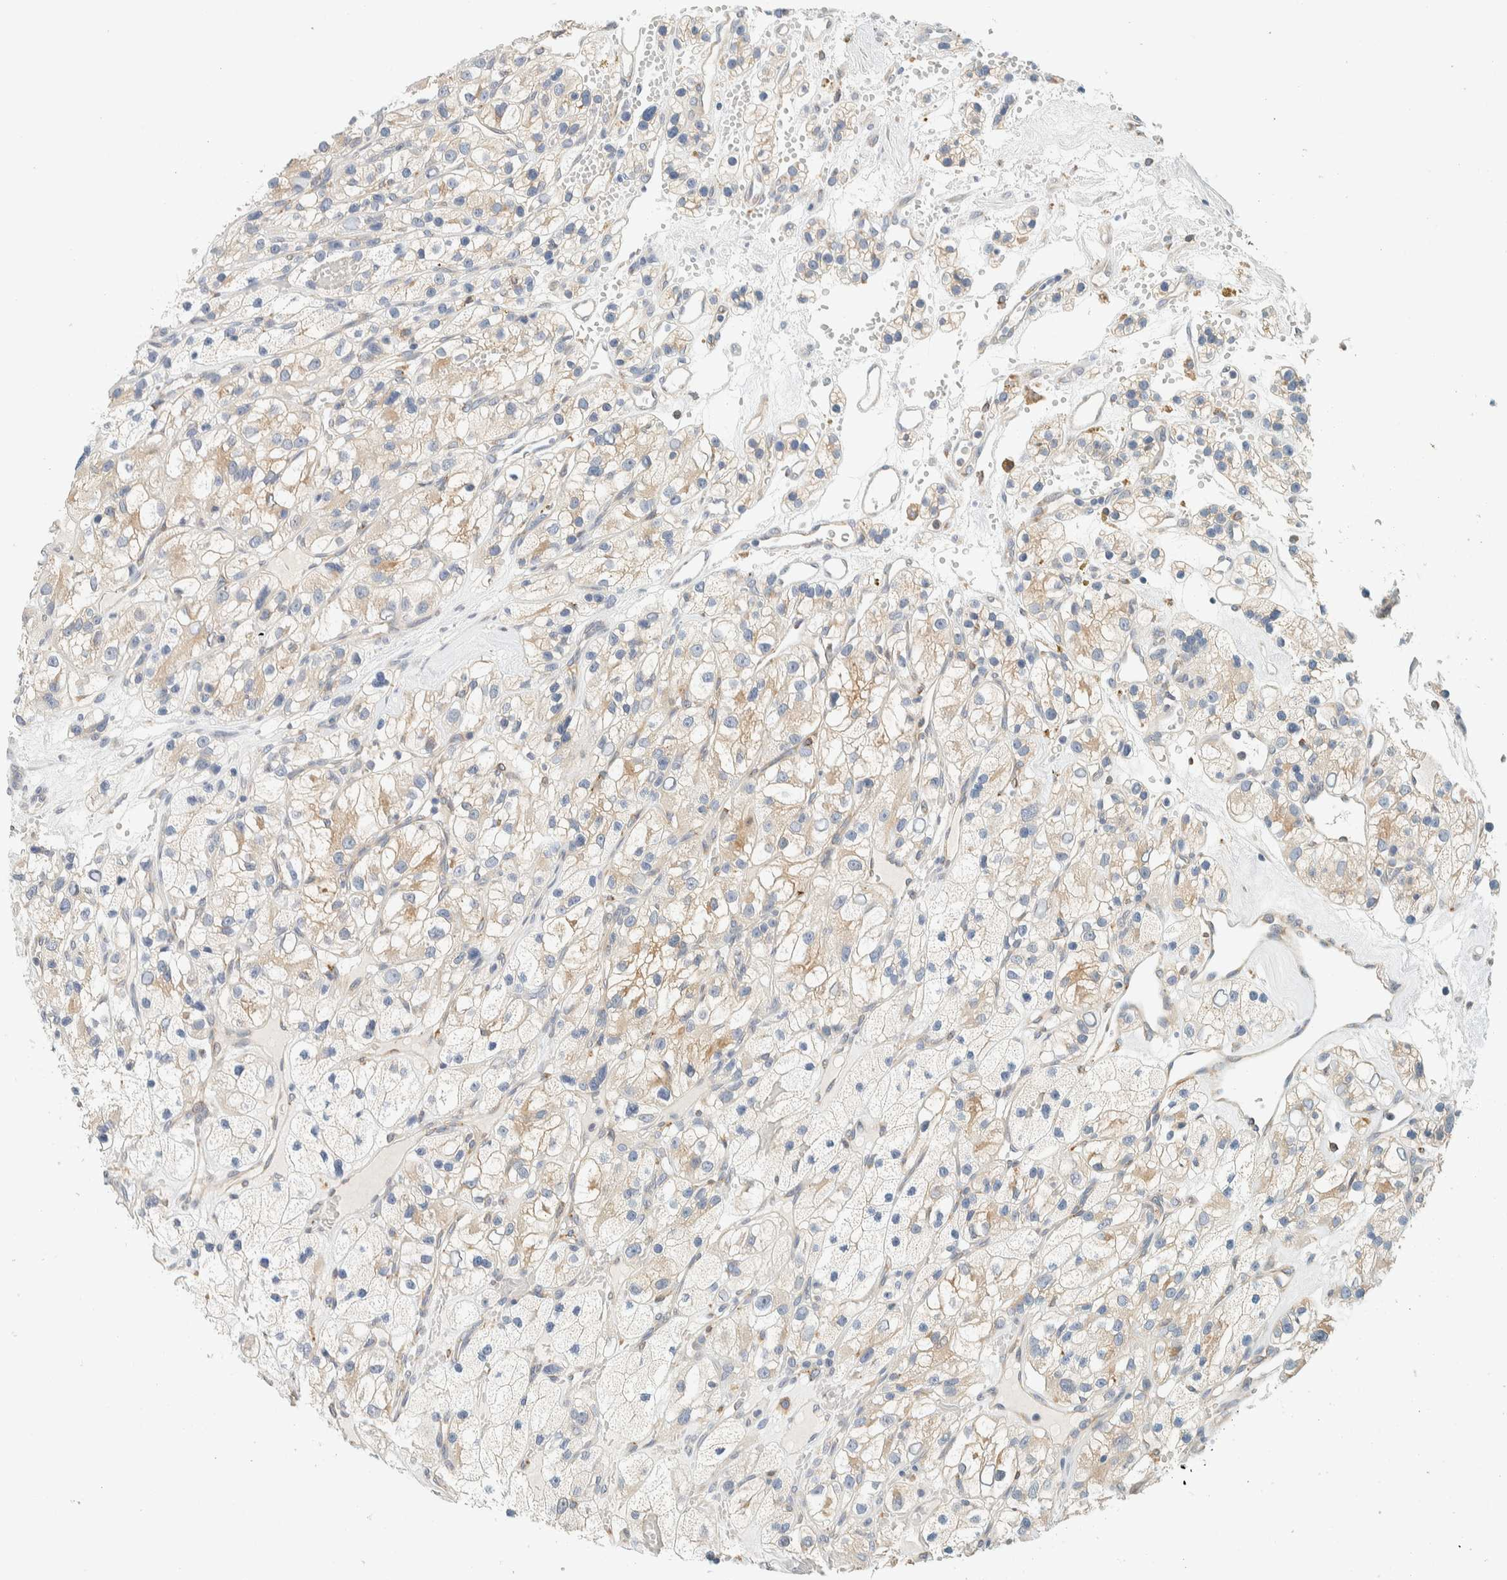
{"staining": {"intensity": "weak", "quantity": "25%-75%", "location": "cytoplasmic/membranous"}, "tissue": "renal cancer", "cell_type": "Tumor cells", "image_type": "cancer", "snomed": [{"axis": "morphology", "description": "Adenocarcinoma, NOS"}, {"axis": "topography", "description": "Kidney"}], "caption": "This photomicrograph shows renal cancer stained with immunohistochemistry (IHC) to label a protein in brown. The cytoplasmic/membranous of tumor cells show weak positivity for the protein. Nuclei are counter-stained blue.", "gene": "SUMF2", "patient": {"sex": "female", "age": 57}}